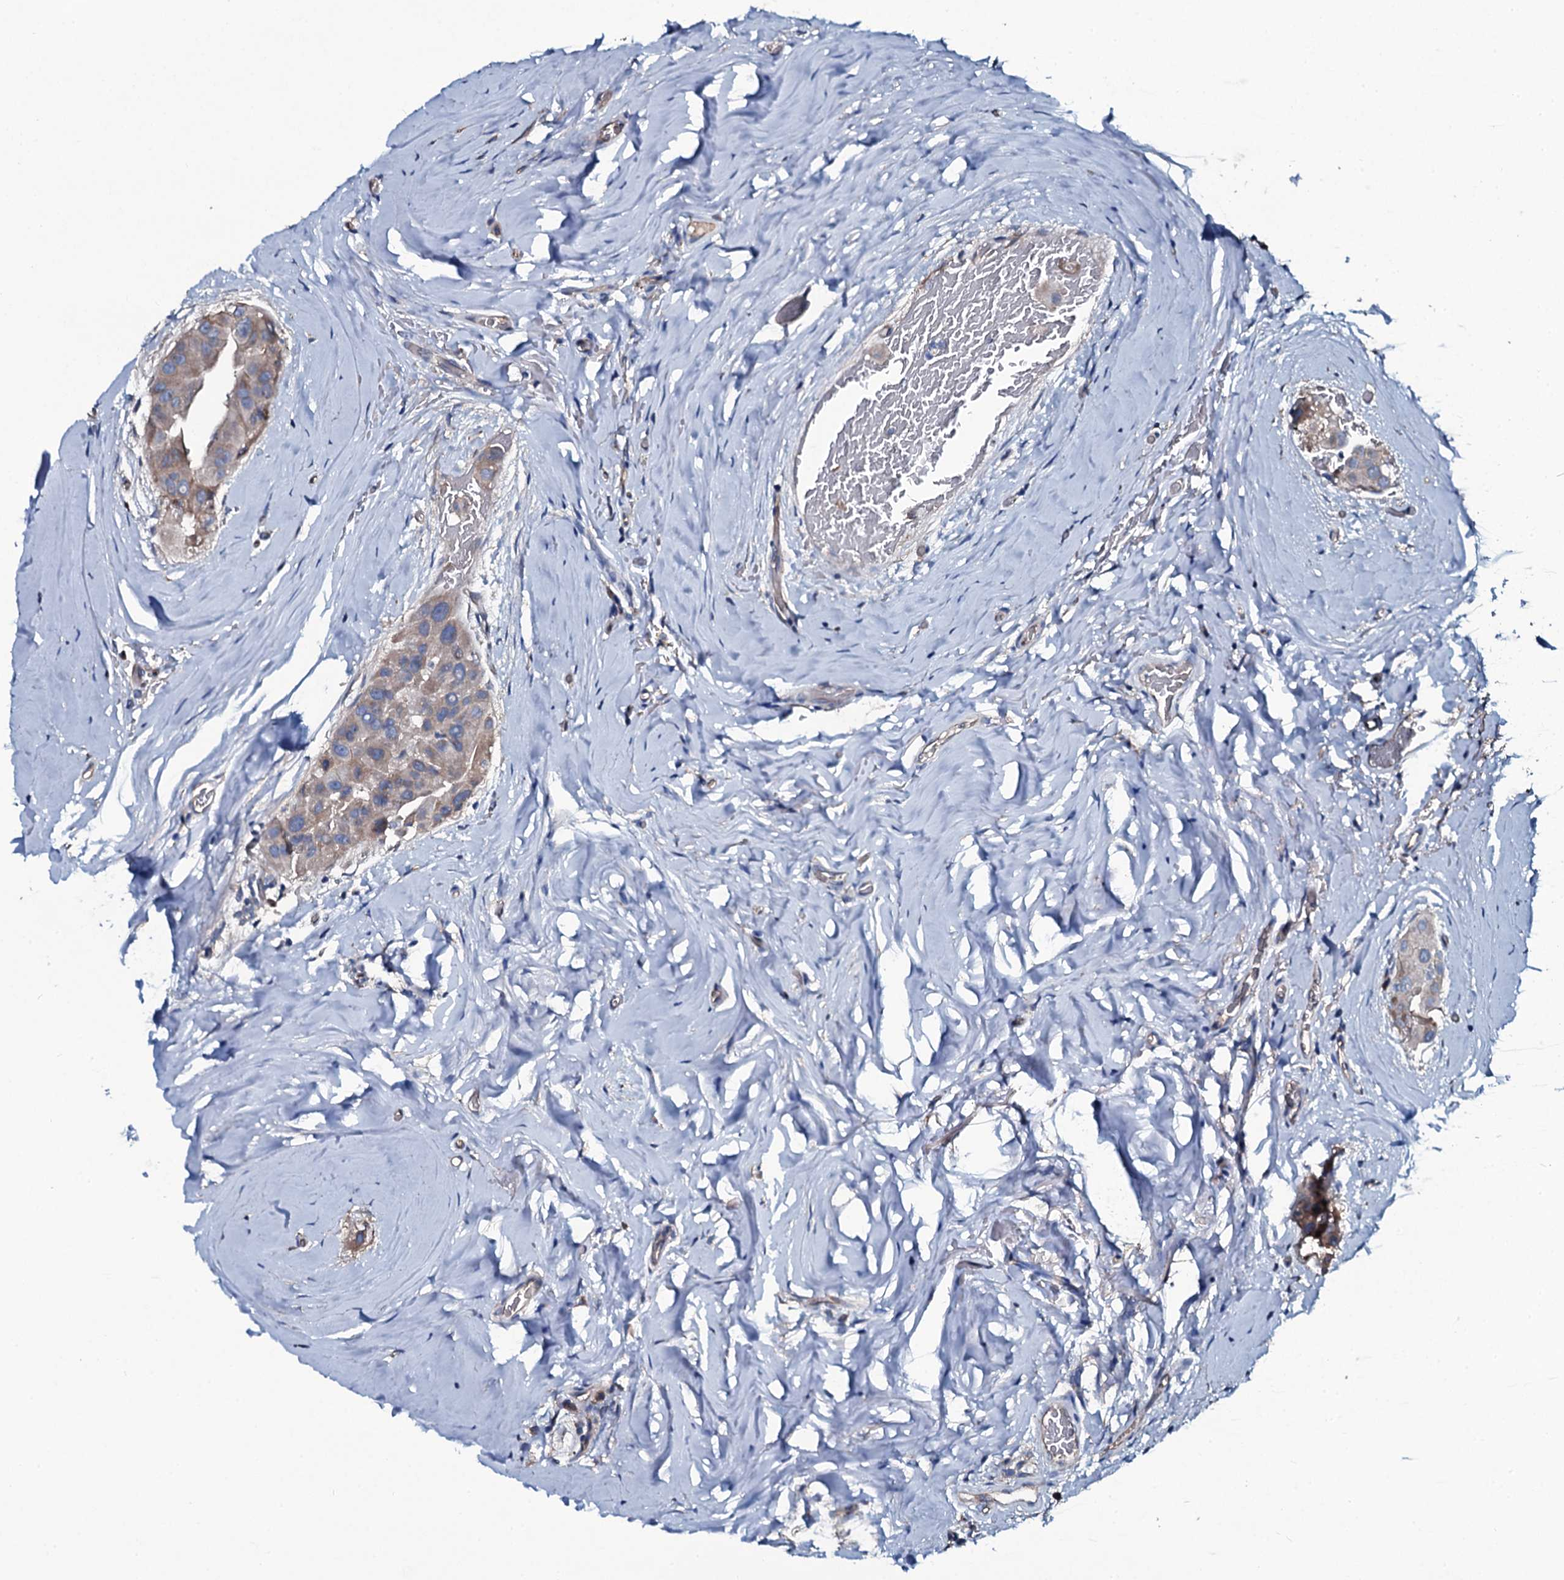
{"staining": {"intensity": "weak", "quantity": ">75%", "location": "cytoplasmic/membranous"}, "tissue": "thyroid cancer", "cell_type": "Tumor cells", "image_type": "cancer", "snomed": [{"axis": "morphology", "description": "Papillary adenocarcinoma, NOS"}, {"axis": "topography", "description": "Thyroid gland"}], "caption": "Papillary adenocarcinoma (thyroid) stained with a brown dye displays weak cytoplasmic/membranous positive positivity in approximately >75% of tumor cells.", "gene": "DMAC2", "patient": {"sex": "male", "age": 33}}